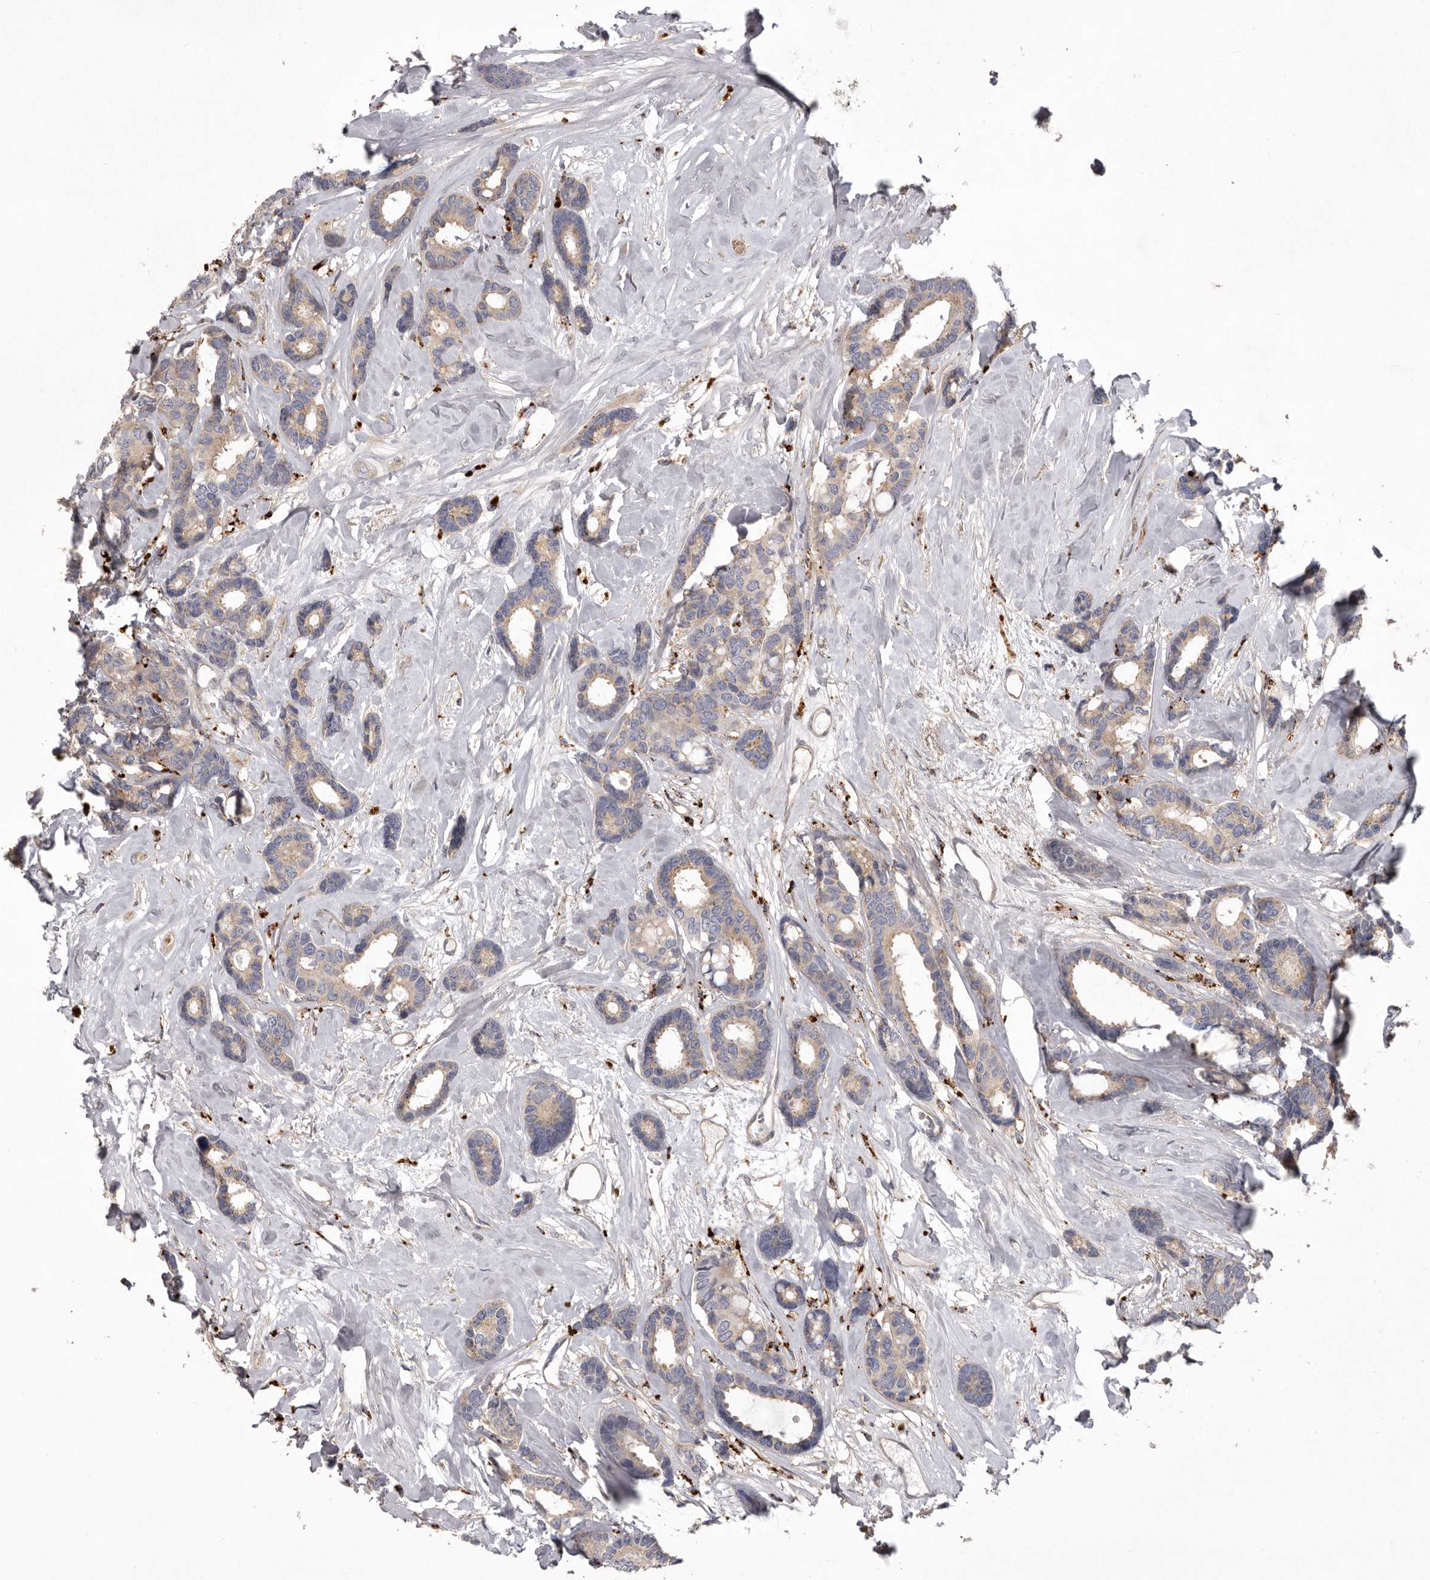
{"staining": {"intensity": "negative", "quantity": "none", "location": "none"}, "tissue": "breast cancer", "cell_type": "Tumor cells", "image_type": "cancer", "snomed": [{"axis": "morphology", "description": "Duct carcinoma"}, {"axis": "topography", "description": "Breast"}], "caption": "A high-resolution histopathology image shows immunohistochemistry (IHC) staining of infiltrating ductal carcinoma (breast), which shows no significant positivity in tumor cells.", "gene": "WDR47", "patient": {"sex": "female", "age": 87}}